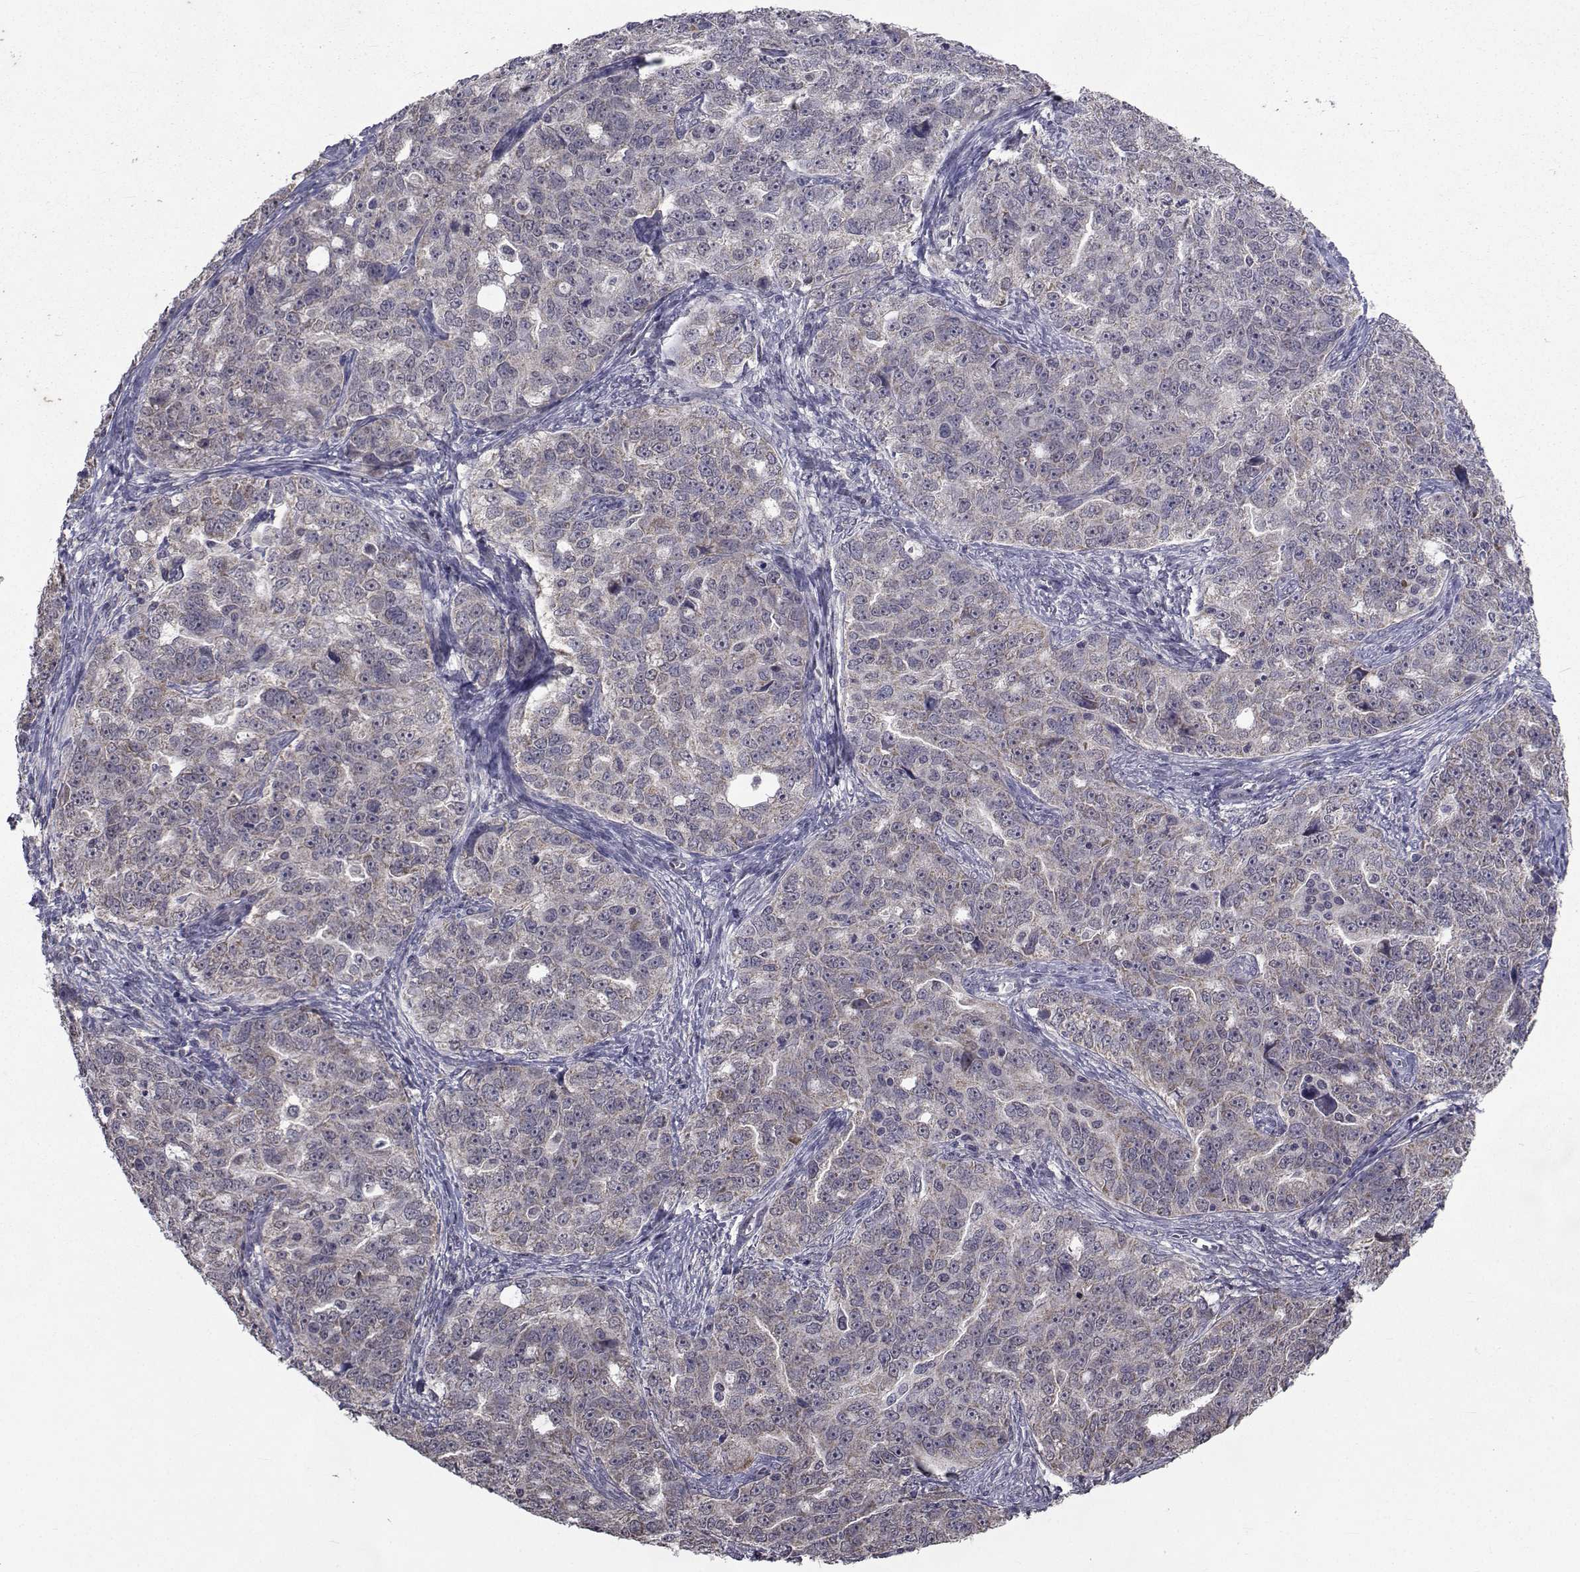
{"staining": {"intensity": "weak", "quantity": ">75%", "location": "cytoplasmic/membranous"}, "tissue": "ovarian cancer", "cell_type": "Tumor cells", "image_type": "cancer", "snomed": [{"axis": "morphology", "description": "Cystadenocarcinoma, serous, NOS"}, {"axis": "topography", "description": "Ovary"}], "caption": "Weak cytoplasmic/membranous expression for a protein is seen in approximately >75% of tumor cells of ovarian serous cystadenocarcinoma using immunohistochemistry.", "gene": "CYP2S1", "patient": {"sex": "female", "age": 51}}